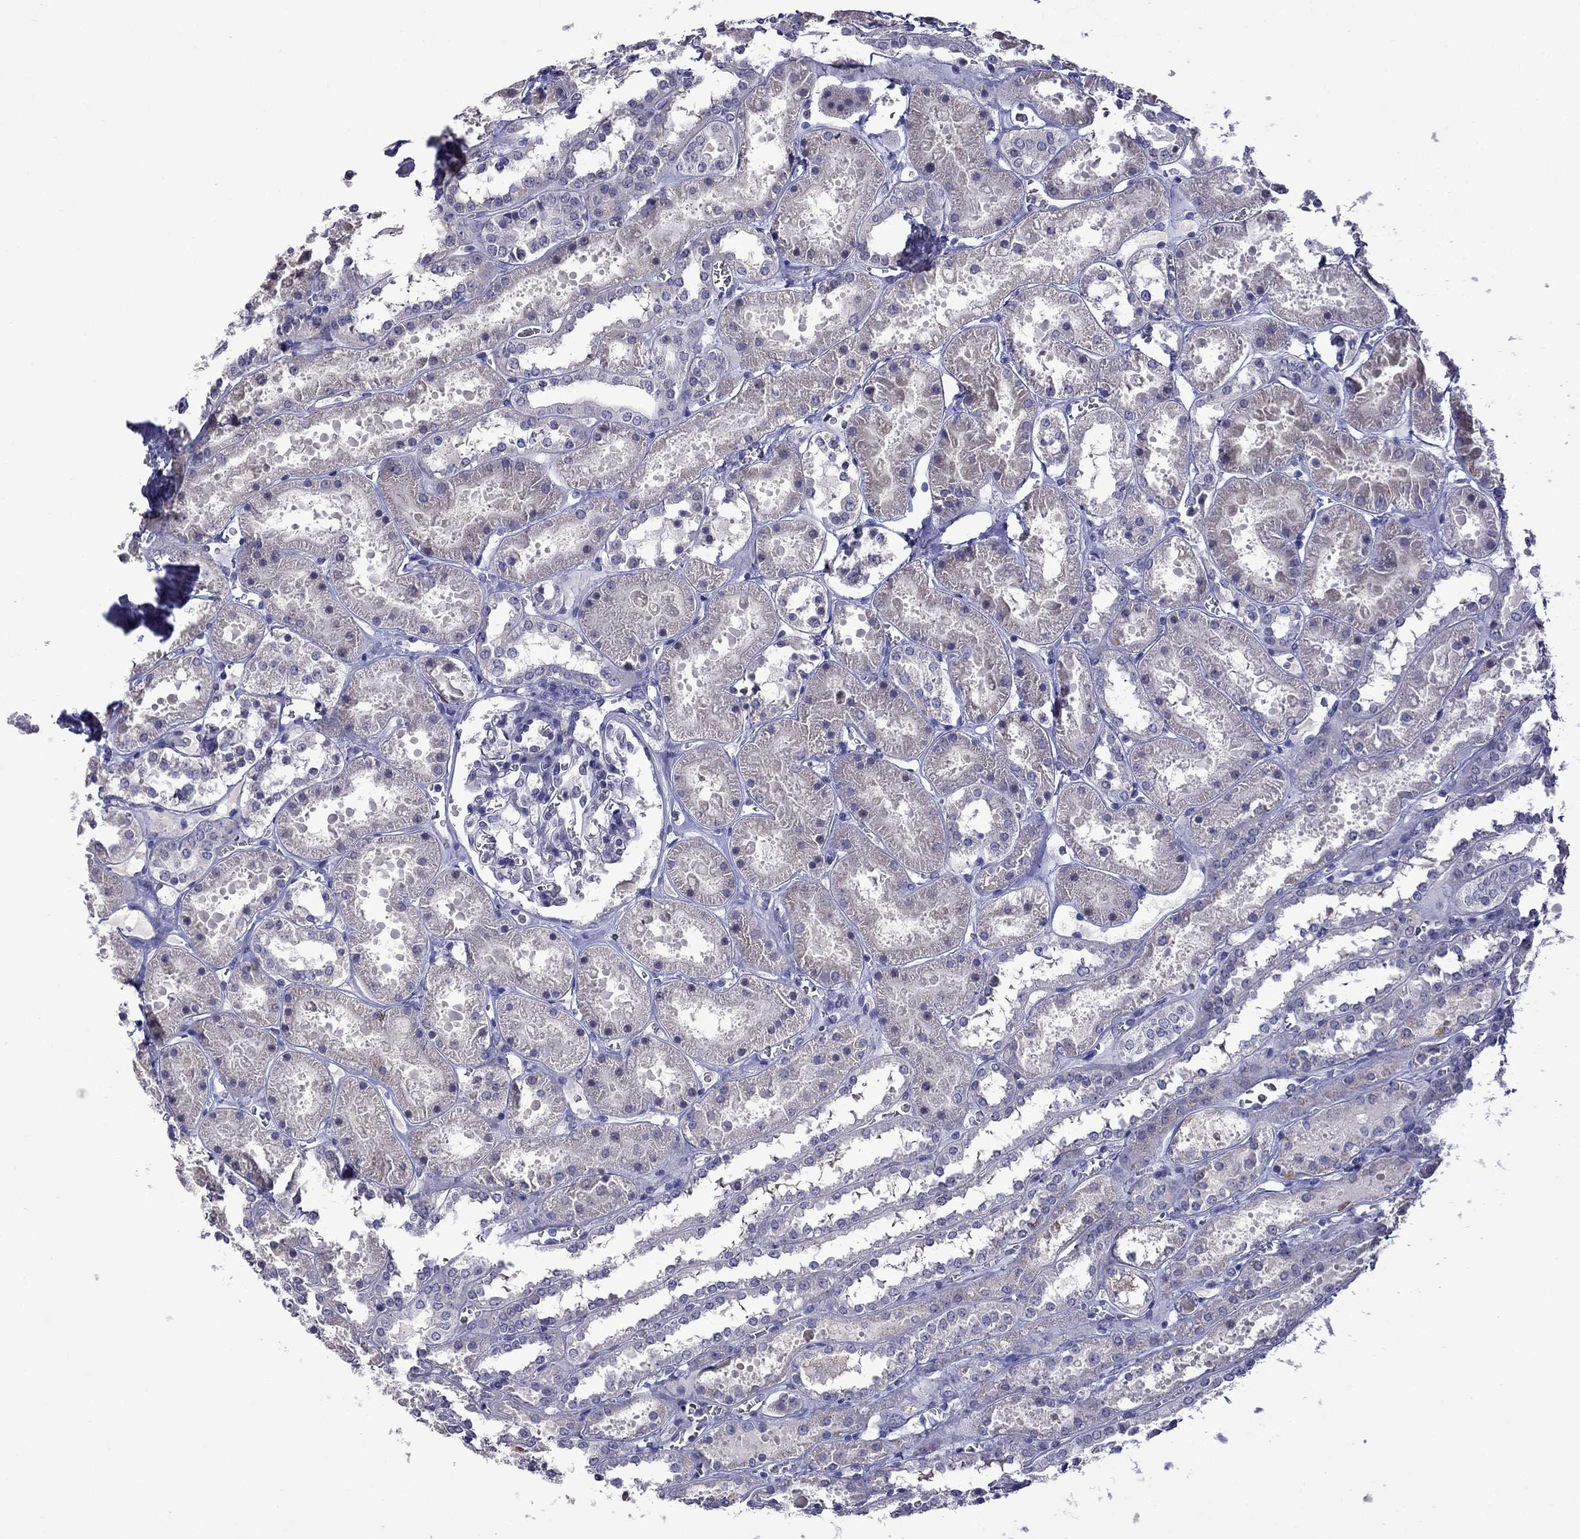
{"staining": {"intensity": "negative", "quantity": "none", "location": "none"}, "tissue": "kidney", "cell_type": "Cells in glomeruli", "image_type": "normal", "snomed": [{"axis": "morphology", "description": "Normal tissue, NOS"}, {"axis": "topography", "description": "Kidney"}], "caption": "IHC micrograph of benign kidney stained for a protein (brown), which shows no positivity in cells in glomeruli. (DAB (3,3'-diaminobenzidine) IHC with hematoxylin counter stain).", "gene": "STAR", "patient": {"sex": "female", "age": 41}}